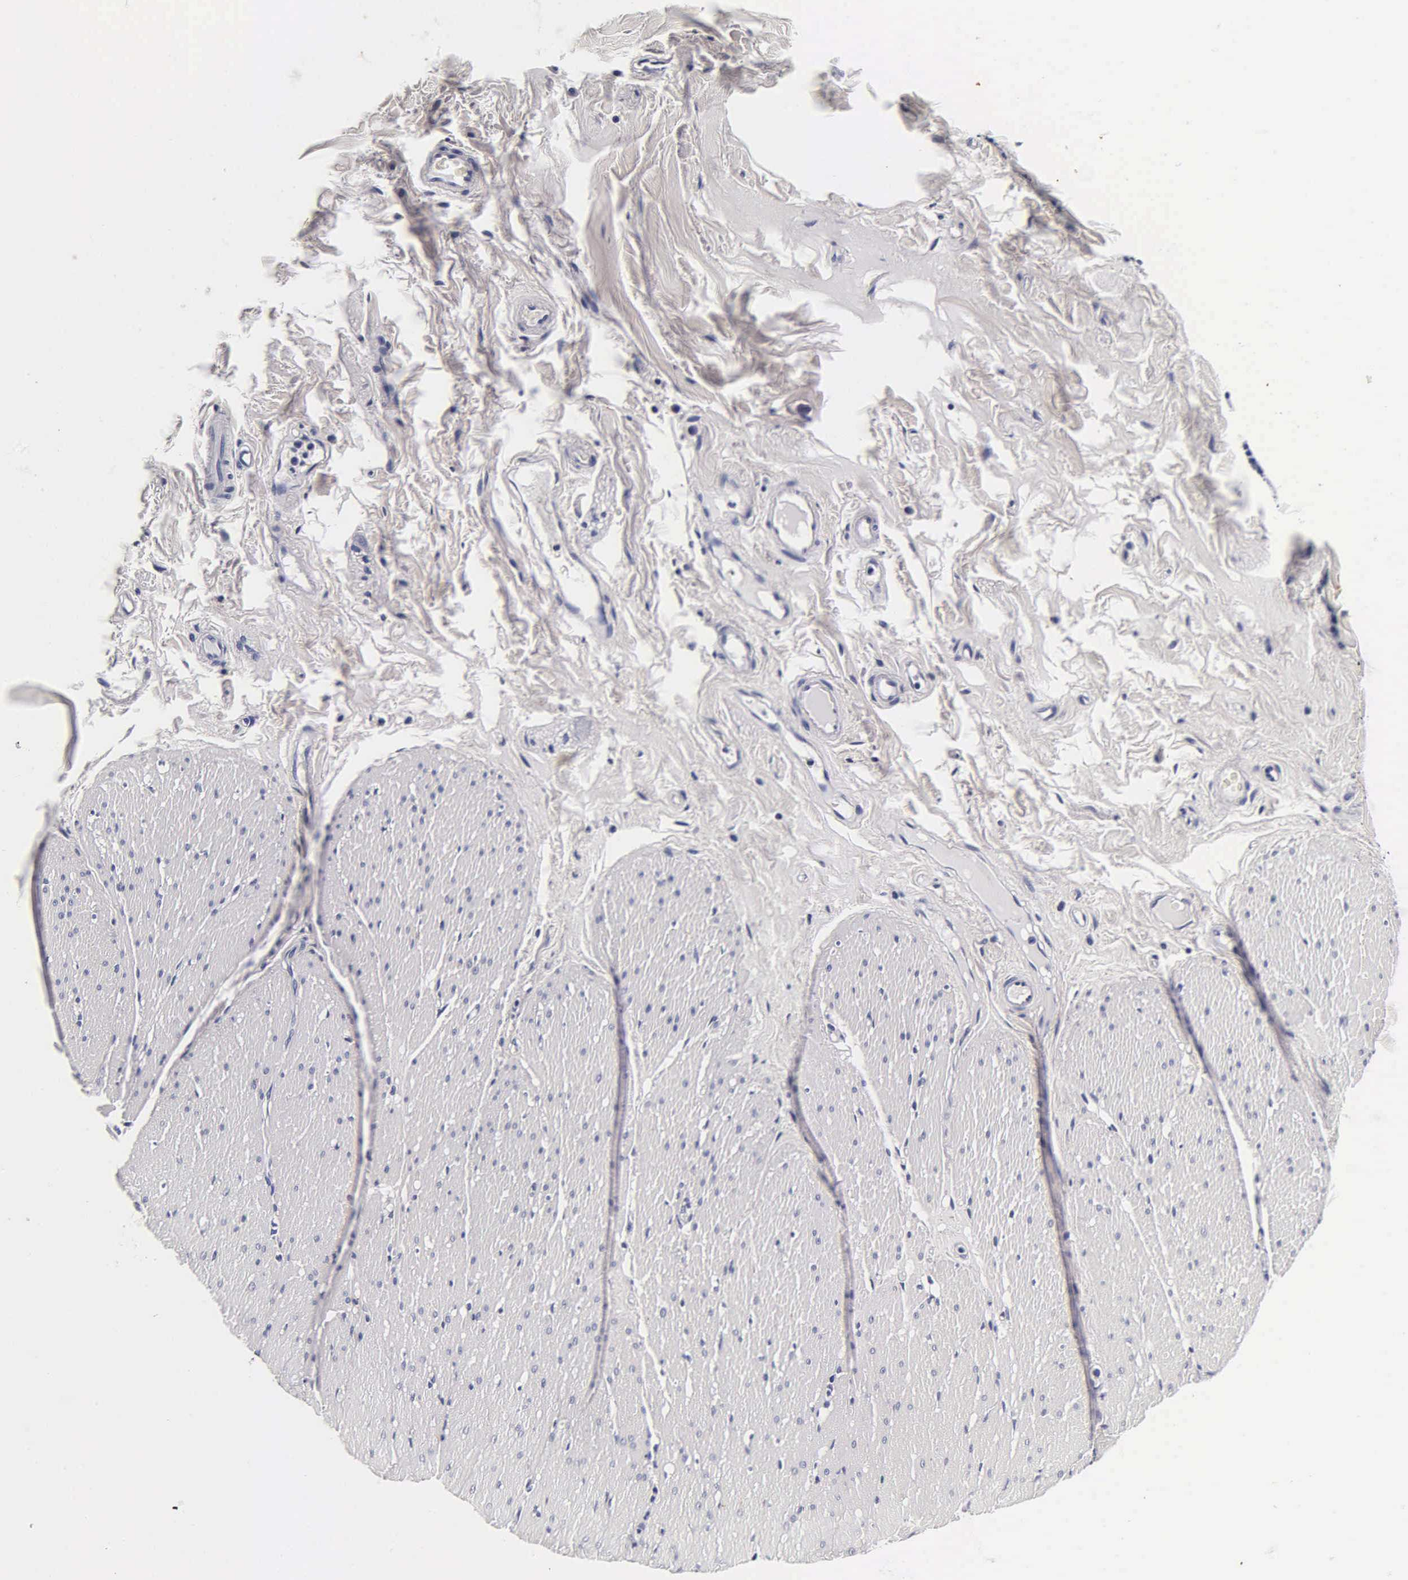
{"staining": {"intensity": "negative", "quantity": "none", "location": "none"}, "tissue": "adipose tissue", "cell_type": "Adipocytes", "image_type": "normal", "snomed": [{"axis": "morphology", "description": "Normal tissue, NOS"}, {"axis": "topography", "description": "Duodenum"}], "caption": "IHC image of unremarkable adipose tissue: human adipose tissue stained with DAB (3,3'-diaminobenzidine) exhibits no significant protein staining in adipocytes. Nuclei are stained in blue.", "gene": "TG", "patient": {"sex": "male", "age": 63}}